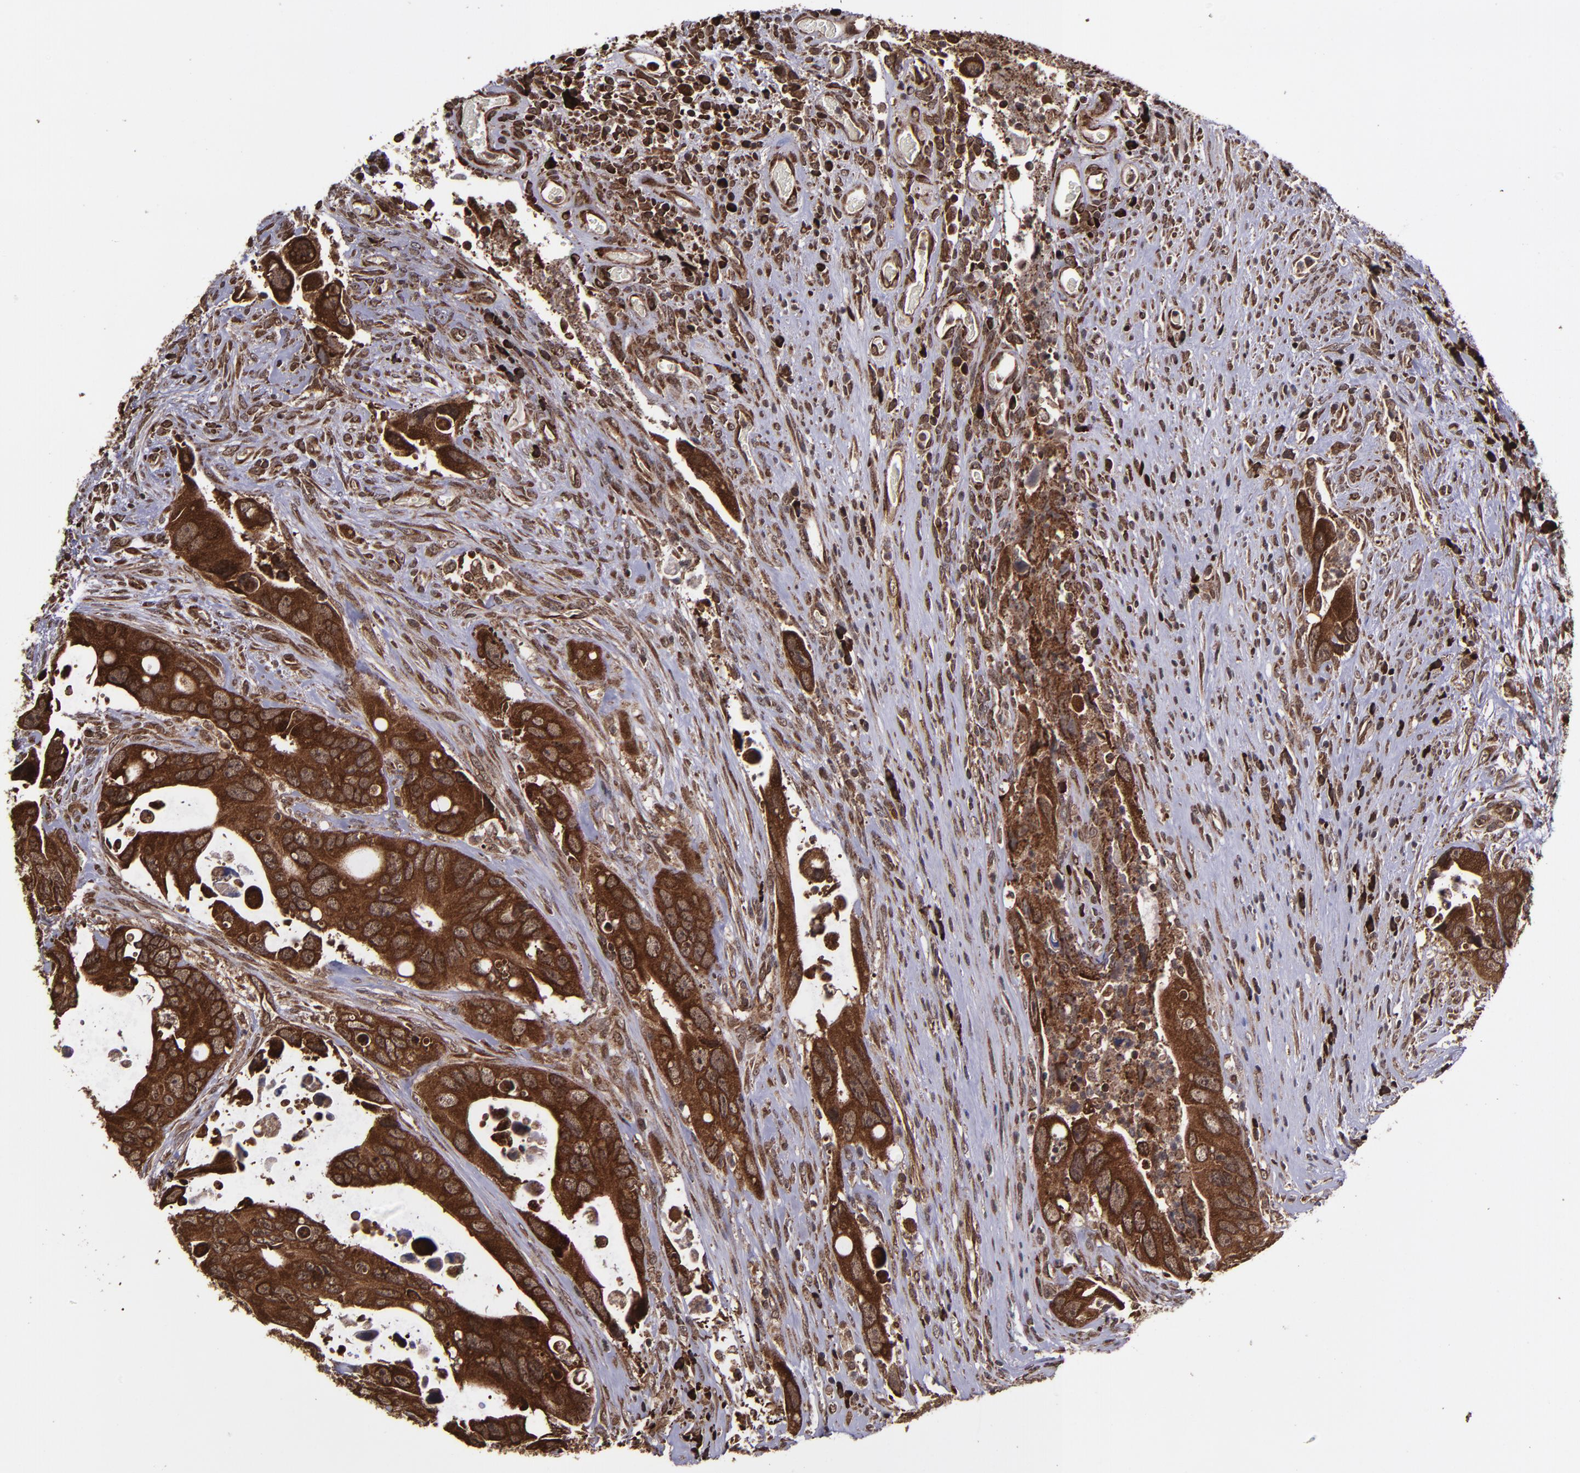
{"staining": {"intensity": "strong", "quantity": ">75%", "location": "cytoplasmic/membranous,nuclear"}, "tissue": "colorectal cancer", "cell_type": "Tumor cells", "image_type": "cancer", "snomed": [{"axis": "morphology", "description": "Adenocarcinoma, NOS"}, {"axis": "topography", "description": "Rectum"}], "caption": "High-magnification brightfield microscopy of adenocarcinoma (colorectal) stained with DAB (brown) and counterstained with hematoxylin (blue). tumor cells exhibit strong cytoplasmic/membranous and nuclear positivity is appreciated in approximately>75% of cells.", "gene": "EIF4ENIF1", "patient": {"sex": "male", "age": 70}}